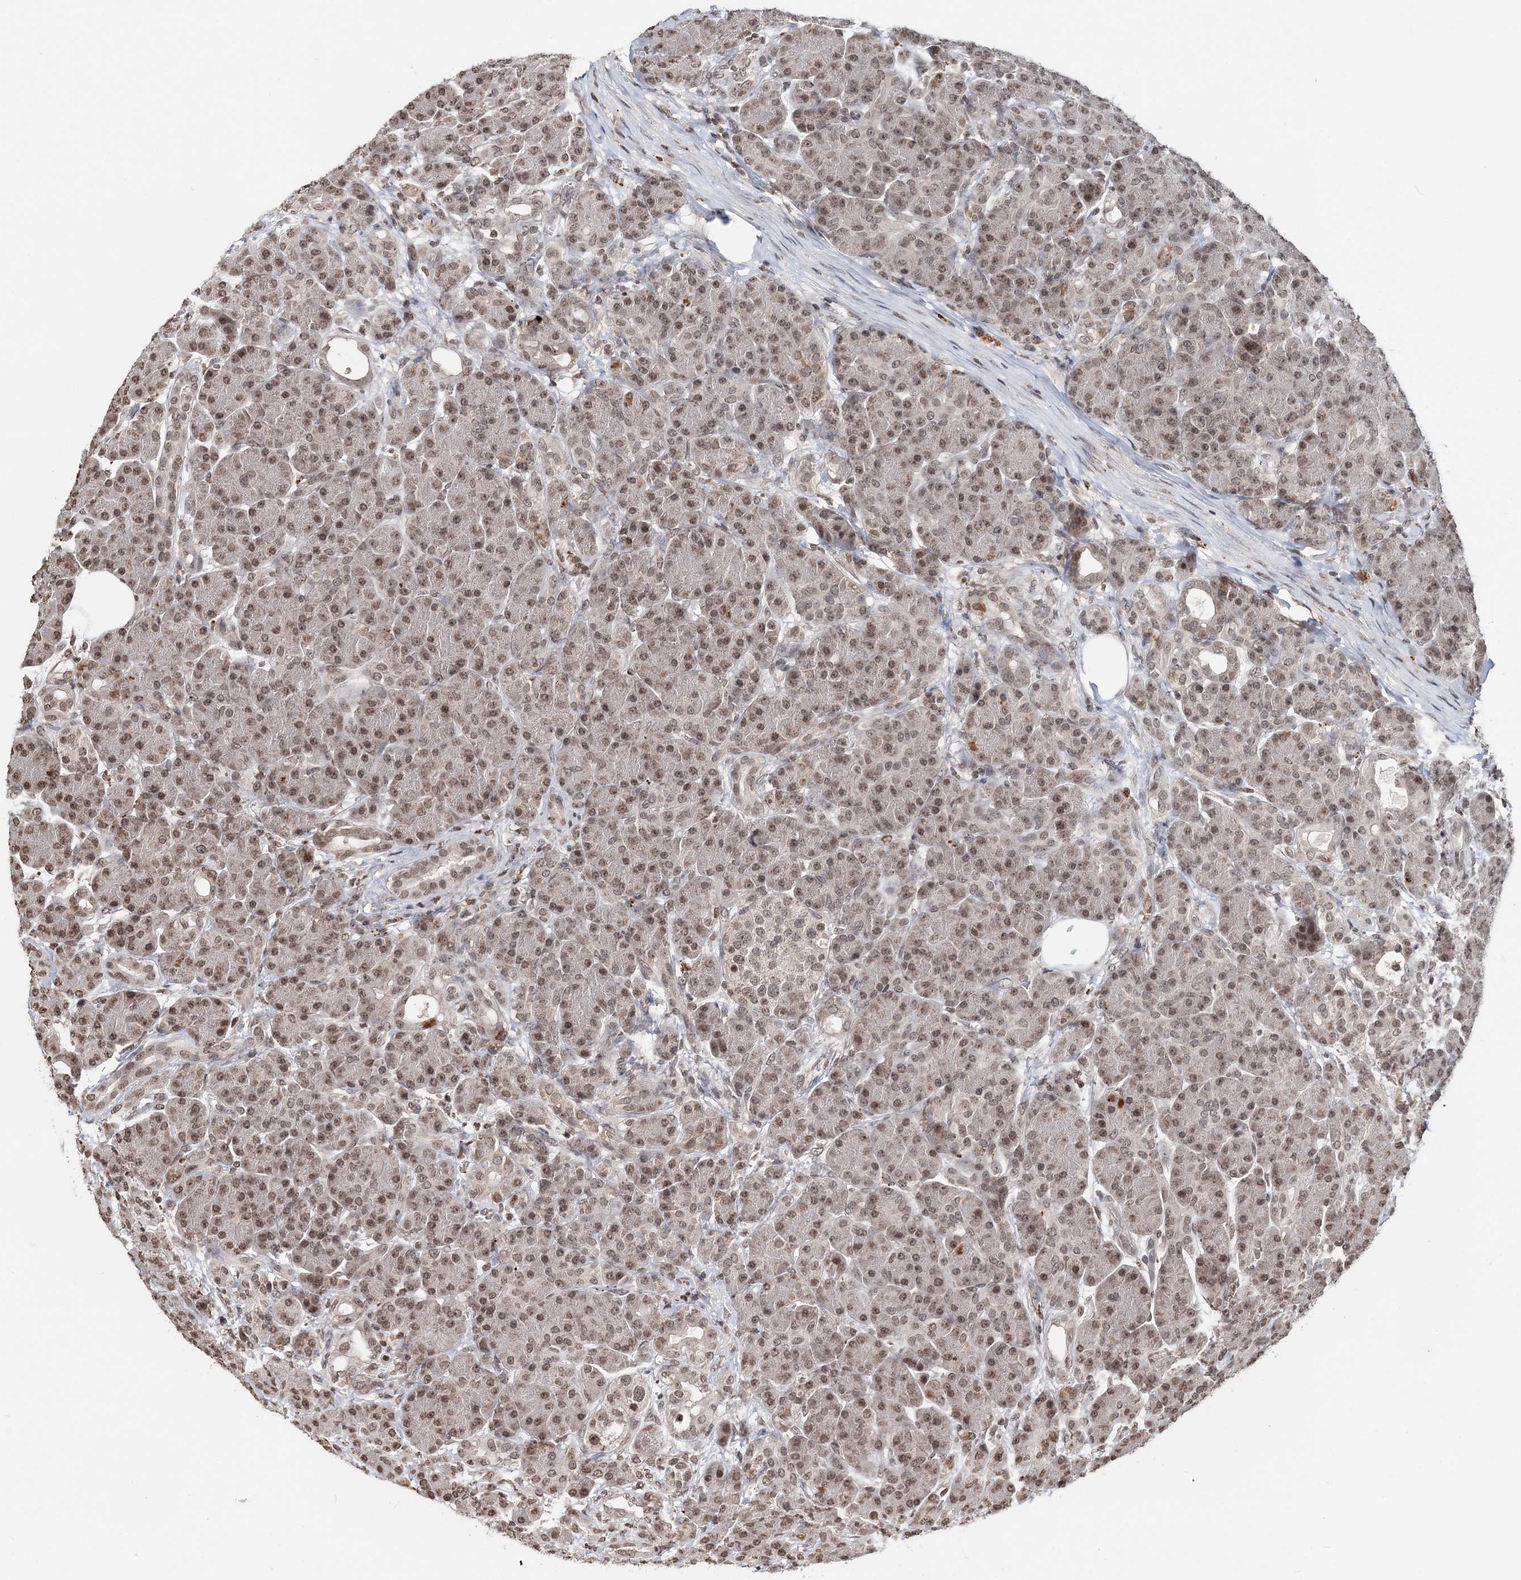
{"staining": {"intensity": "moderate", "quantity": ">75%", "location": "cytoplasmic/membranous,nuclear"}, "tissue": "pancreas", "cell_type": "Exocrine glandular cells", "image_type": "normal", "snomed": [{"axis": "morphology", "description": "Normal tissue, NOS"}, {"axis": "topography", "description": "Pancreas"}], "caption": "Exocrine glandular cells display medium levels of moderate cytoplasmic/membranous,nuclear positivity in about >75% of cells in normal pancreas. (DAB IHC, brown staining for protein, blue staining for nuclei).", "gene": "SOWAHB", "patient": {"sex": "male", "age": 63}}